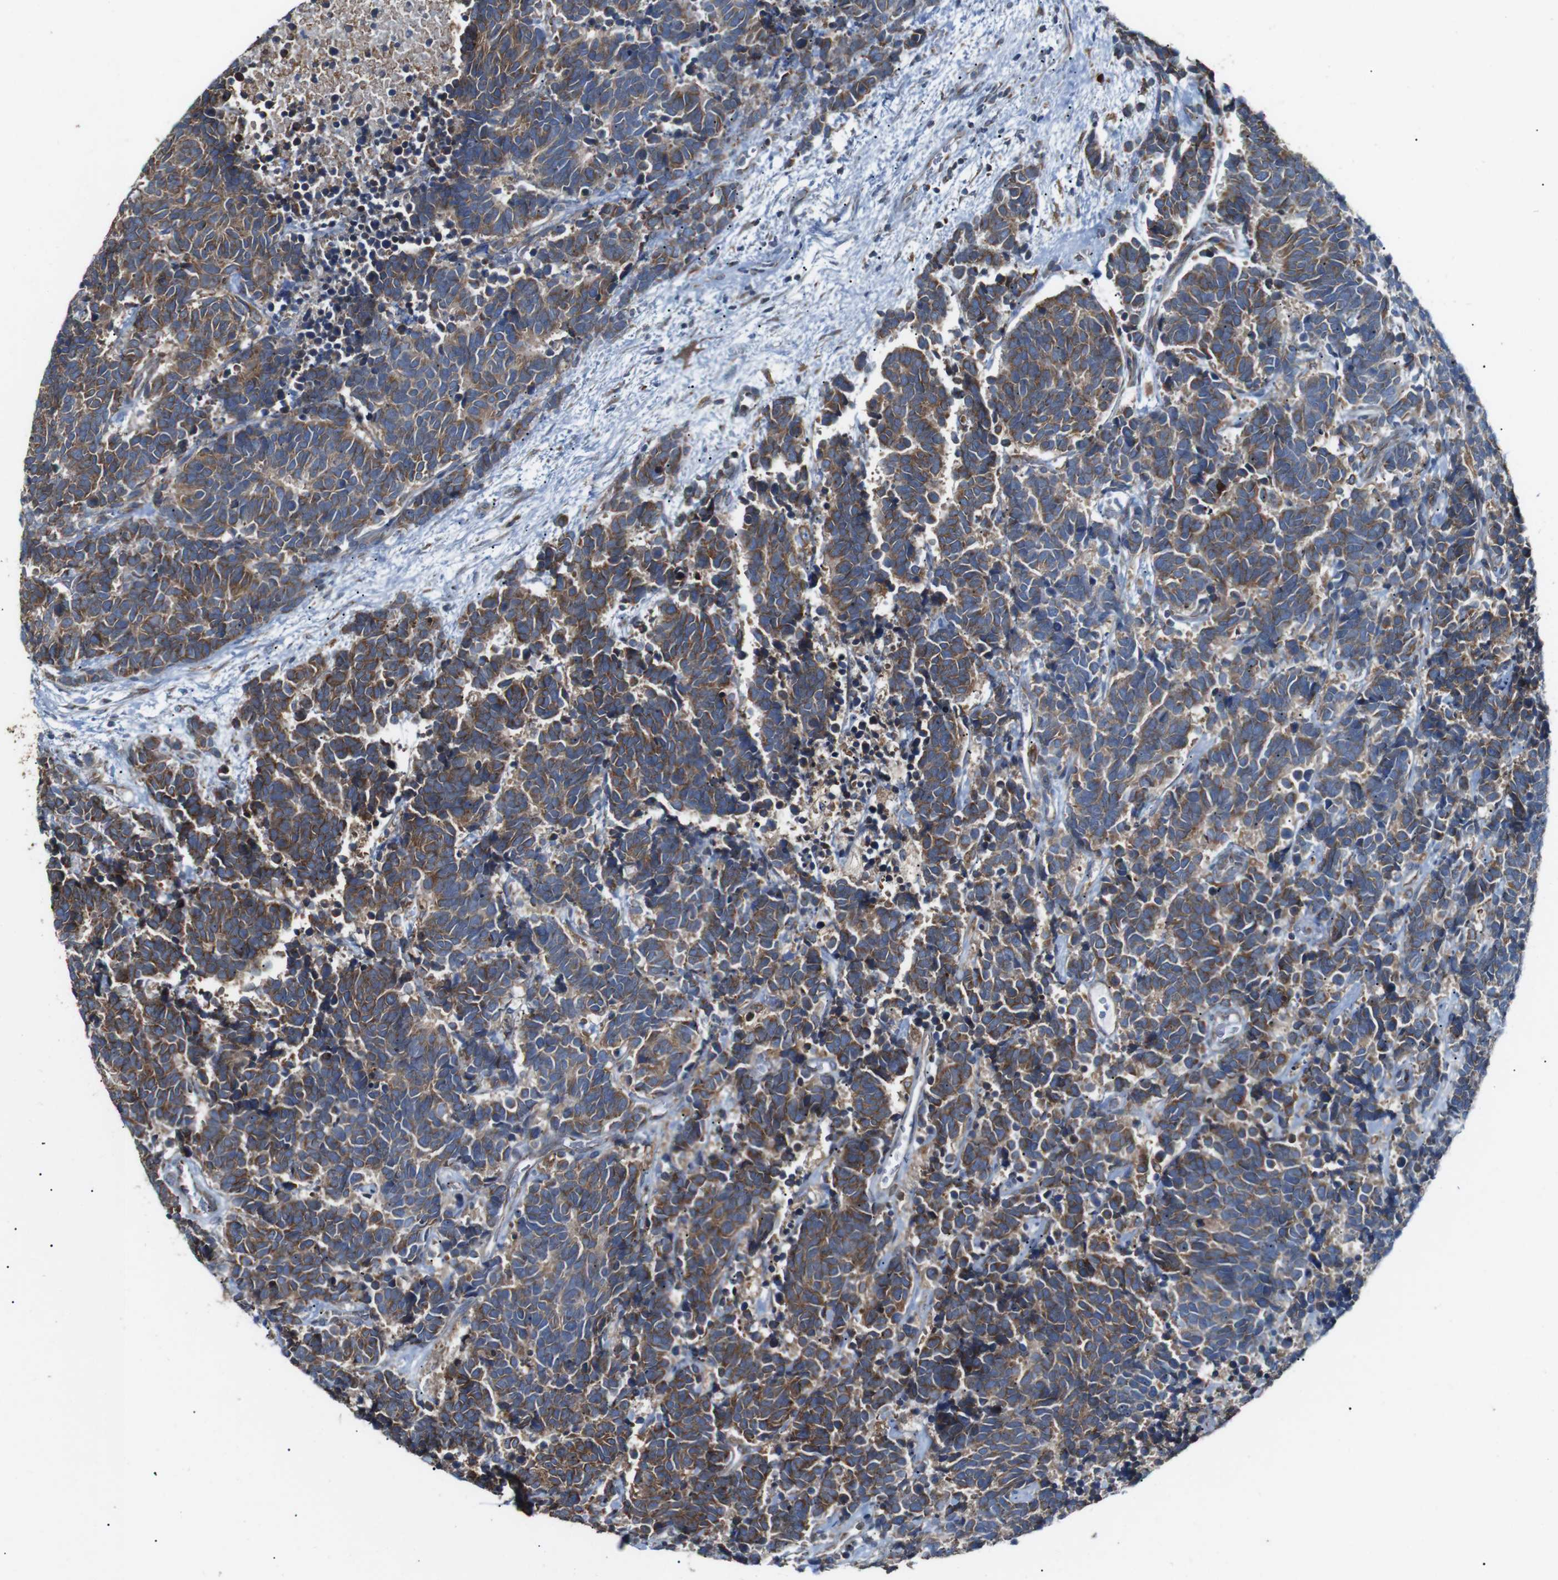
{"staining": {"intensity": "moderate", "quantity": ">75%", "location": "cytoplasmic/membranous"}, "tissue": "carcinoid", "cell_type": "Tumor cells", "image_type": "cancer", "snomed": [{"axis": "morphology", "description": "Carcinoma, NOS"}, {"axis": "morphology", "description": "Carcinoid, malignant, NOS"}, {"axis": "topography", "description": "Urinary bladder"}], "caption": "A brown stain shows moderate cytoplasmic/membranous expression of a protein in human carcinoid (malignant) tumor cells.", "gene": "CISD2", "patient": {"sex": "male", "age": 57}}